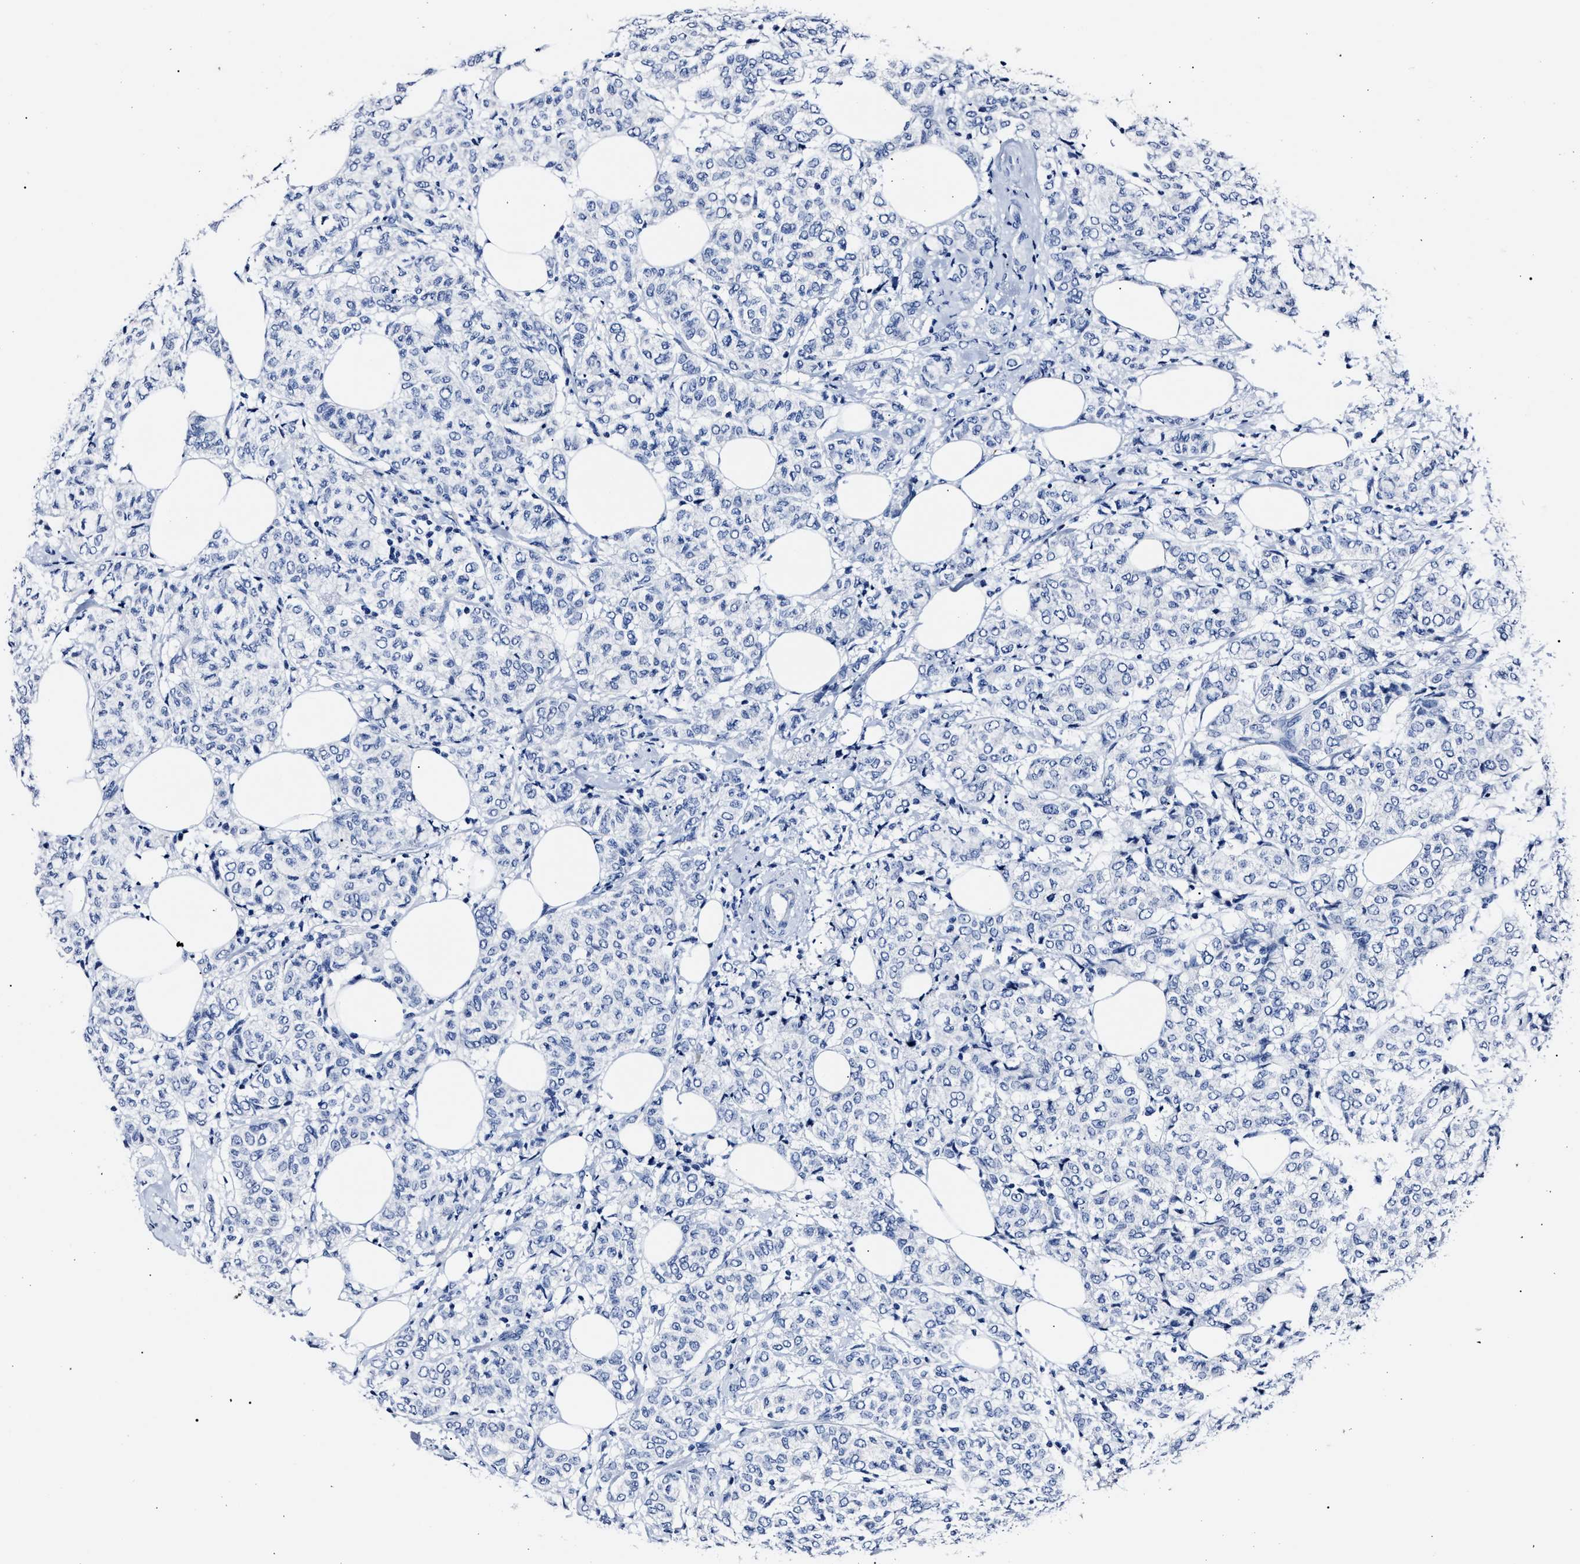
{"staining": {"intensity": "negative", "quantity": "none", "location": "none"}, "tissue": "breast cancer", "cell_type": "Tumor cells", "image_type": "cancer", "snomed": [{"axis": "morphology", "description": "Lobular carcinoma"}, {"axis": "topography", "description": "Breast"}], "caption": "Breast cancer was stained to show a protein in brown. There is no significant expression in tumor cells.", "gene": "ALPG", "patient": {"sex": "female", "age": 60}}